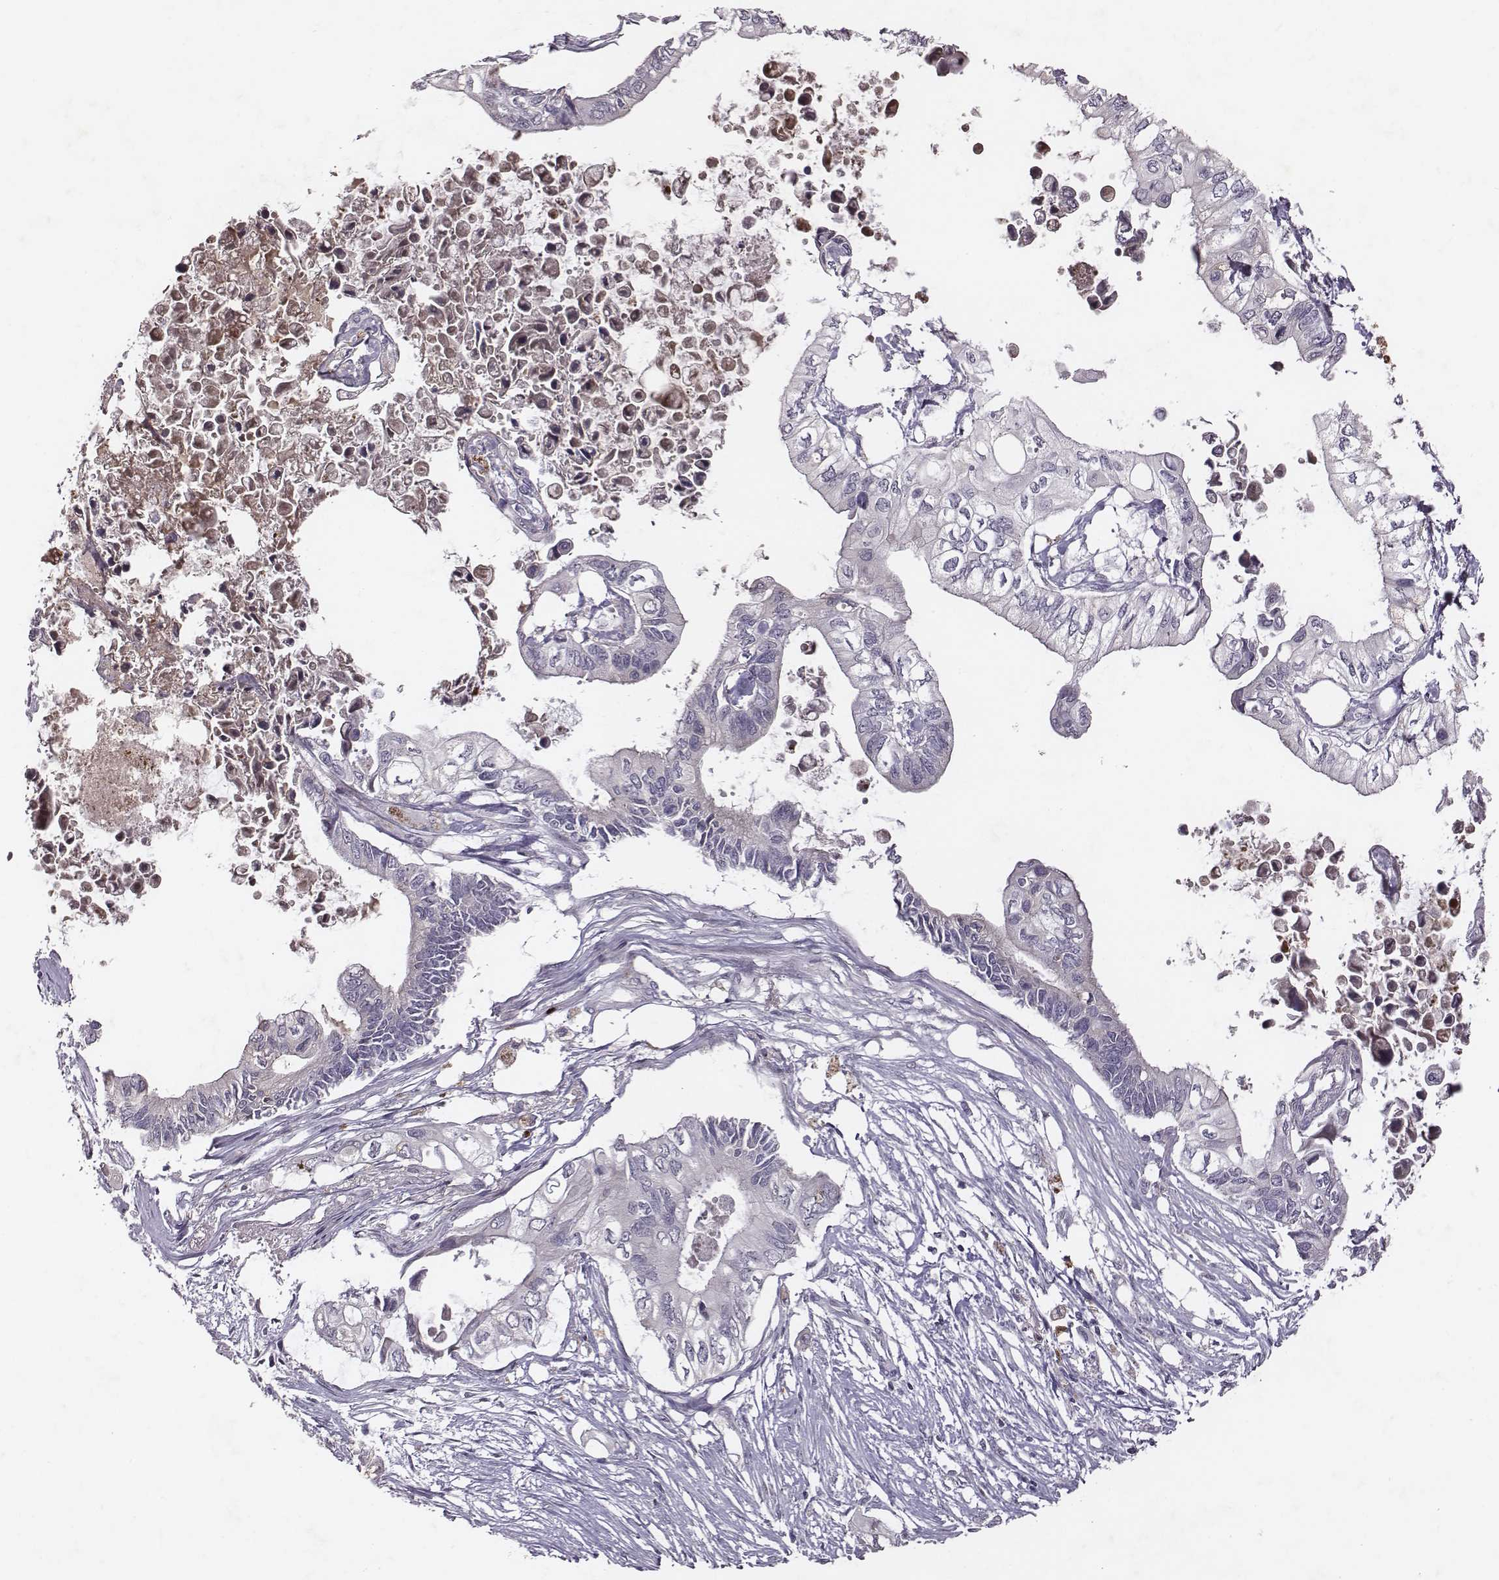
{"staining": {"intensity": "negative", "quantity": "none", "location": "none"}, "tissue": "pancreatic cancer", "cell_type": "Tumor cells", "image_type": "cancer", "snomed": [{"axis": "morphology", "description": "Adenocarcinoma, NOS"}, {"axis": "topography", "description": "Pancreas"}], "caption": "Tumor cells are negative for protein expression in human pancreatic adenocarcinoma.", "gene": "SLC22A6", "patient": {"sex": "female", "age": 63}}